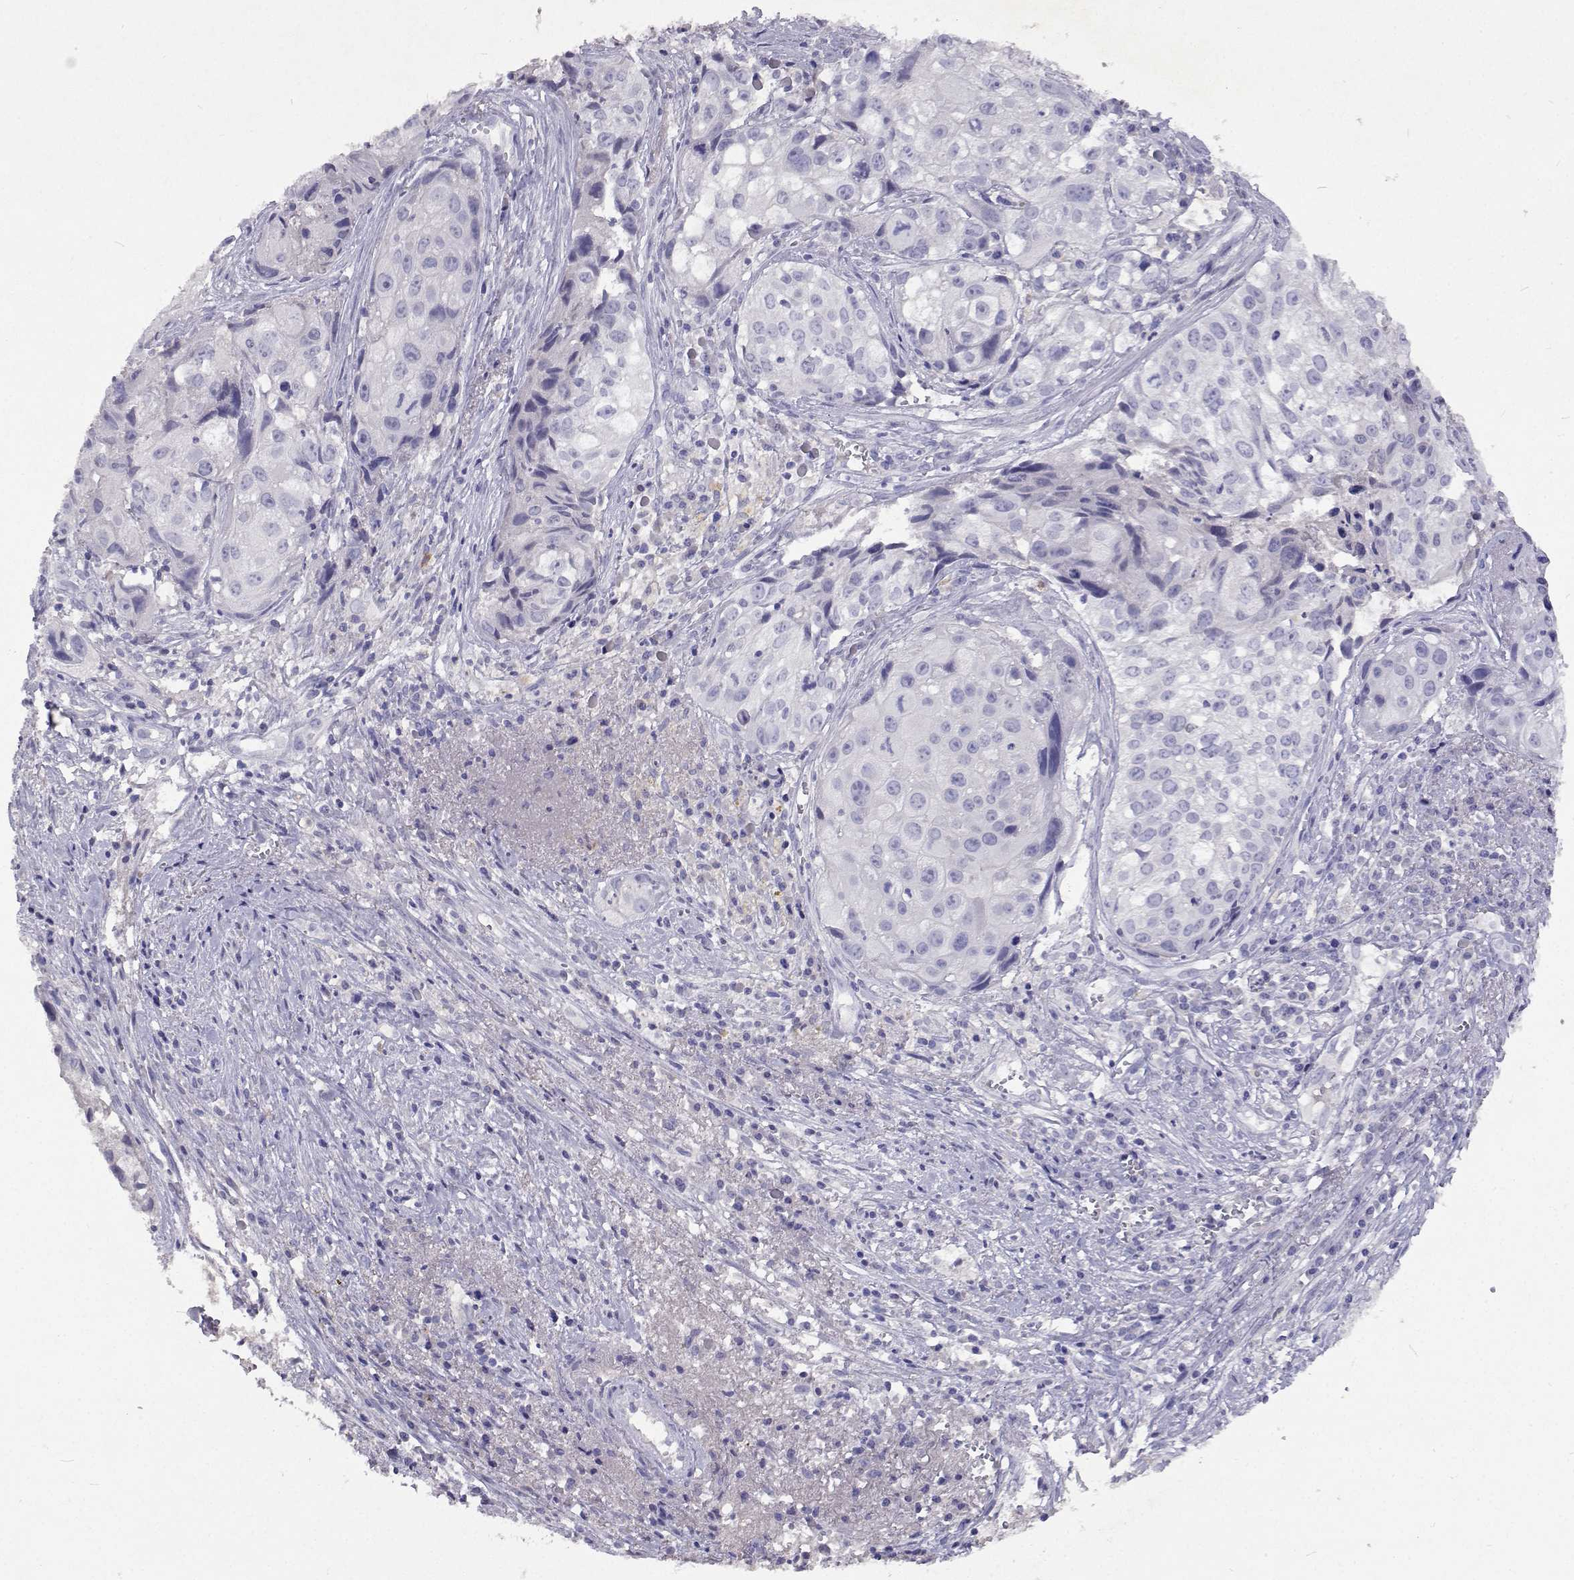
{"staining": {"intensity": "negative", "quantity": "none", "location": "none"}, "tissue": "cervical cancer", "cell_type": "Tumor cells", "image_type": "cancer", "snomed": [{"axis": "morphology", "description": "Squamous cell carcinoma, NOS"}, {"axis": "topography", "description": "Cervix"}], "caption": "Cervical cancer (squamous cell carcinoma) was stained to show a protein in brown. There is no significant positivity in tumor cells.", "gene": "CFAP44", "patient": {"sex": "female", "age": 53}}